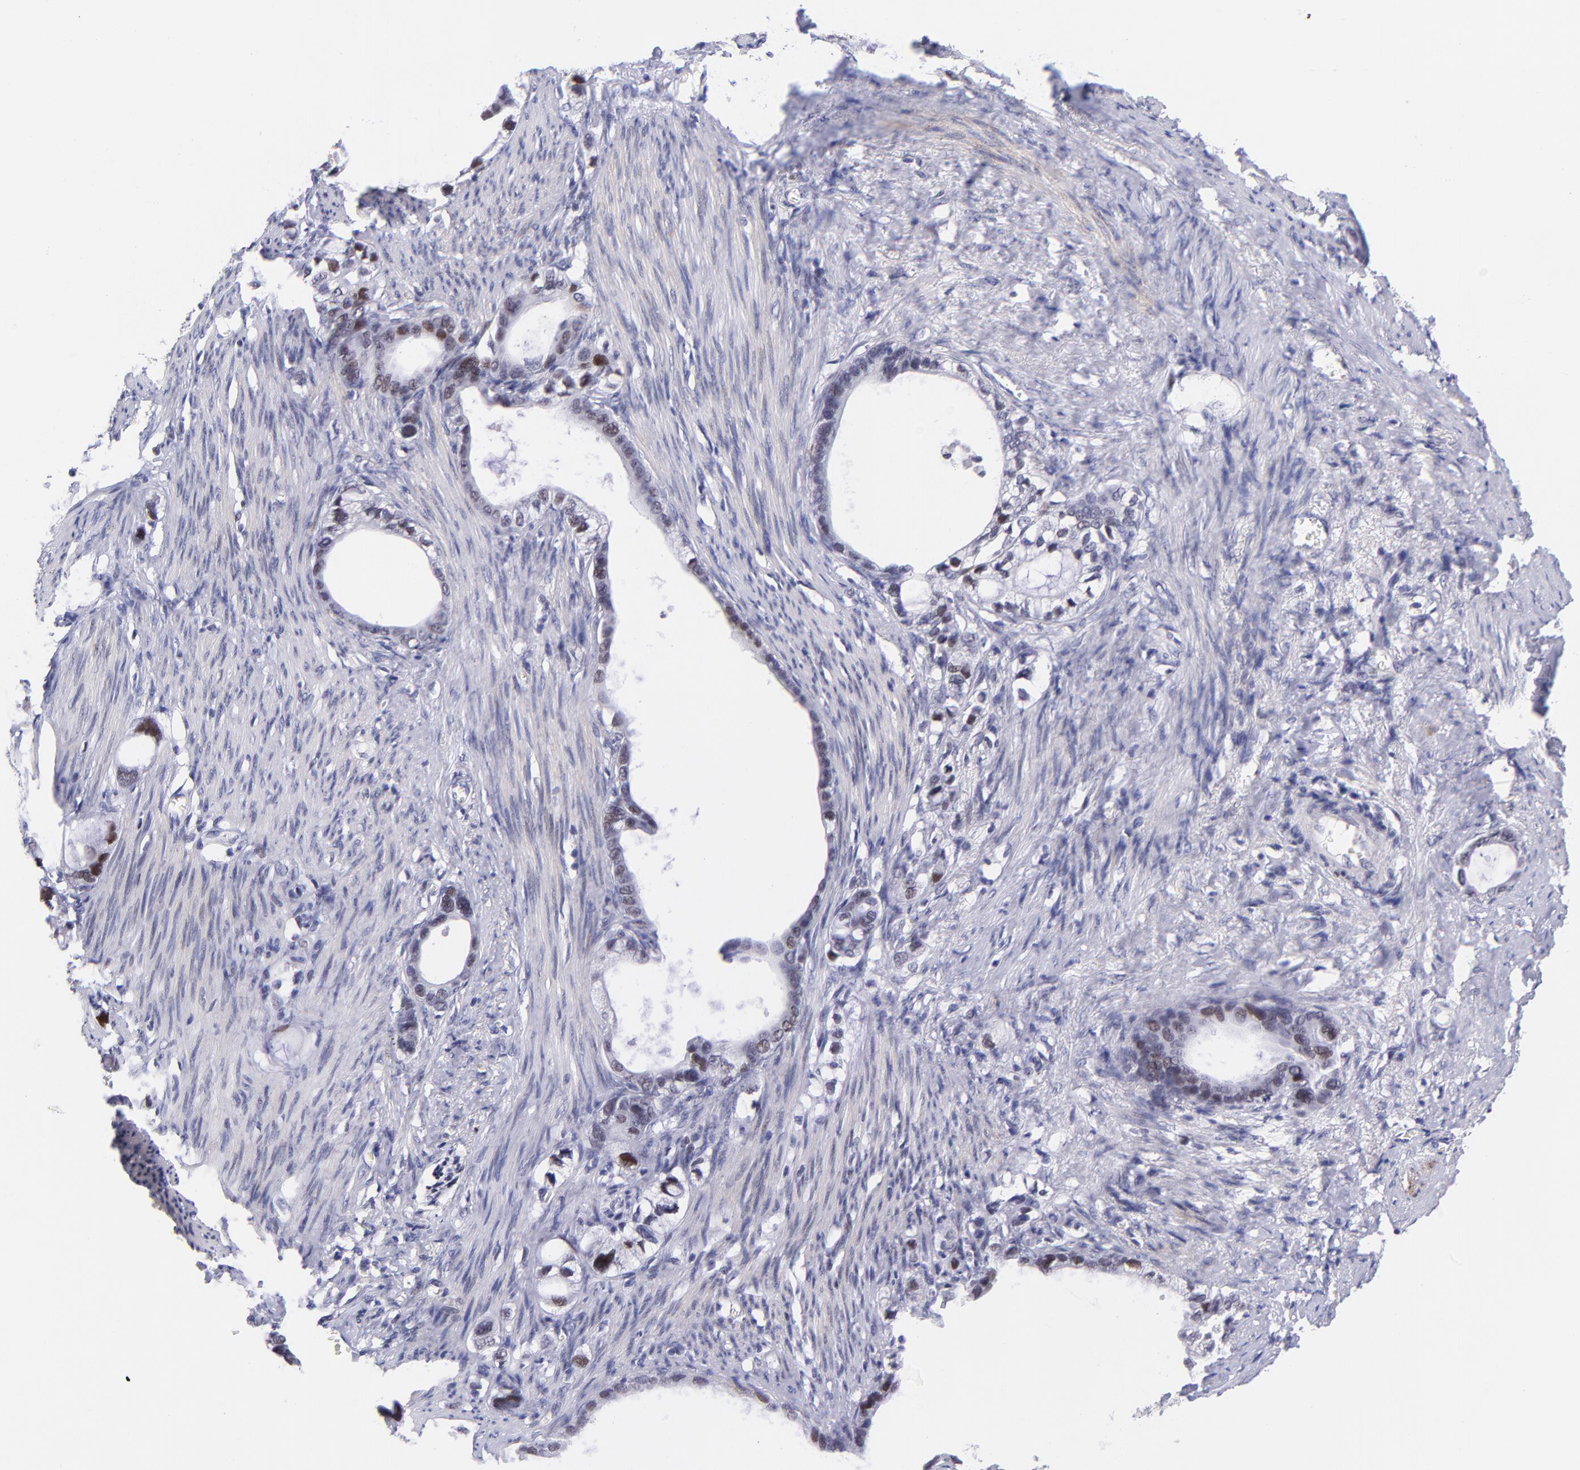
{"staining": {"intensity": "weak", "quantity": "25%-75%", "location": "nuclear"}, "tissue": "stomach cancer", "cell_type": "Tumor cells", "image_type": "cancer", "snomed": [{"axis": "morphology", "description": "Adenocarcinoma, NOS"}, {"axis": "topography", "description": "Stomach"}], "caption": "This image displays immunohistochemistry staining of stomach cancer (adenocarcinoma), with low weak nuclear staining in approximately 25%-75% of tumor cells.", "gene": "SOX6", "patient": {"sex": "female", "age": 75}}